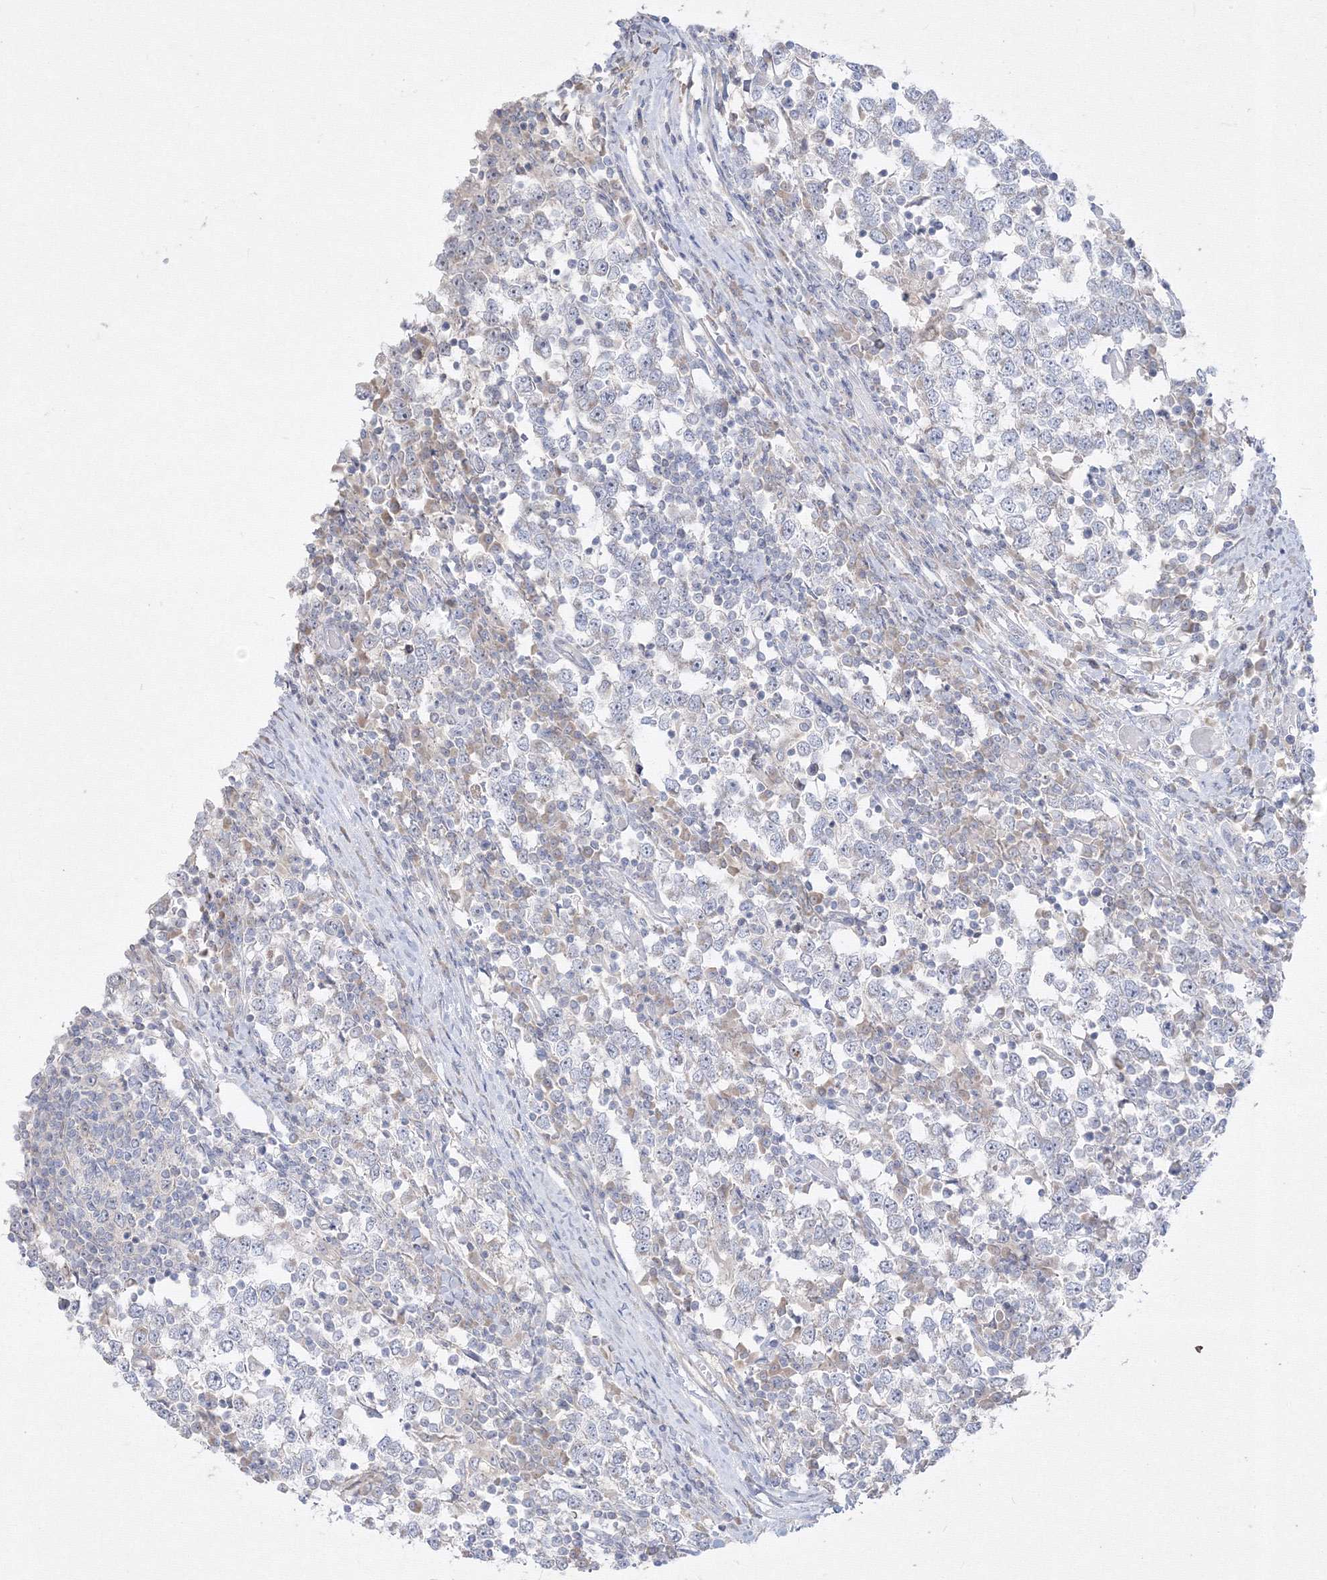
{"staining": {"intensity": "negative", "quantity": "none", "location": "none"}, "tissue": "testis cancer", "cell_type": "Tumor cells", "image_type": "cancer", "snomed": [{"axis": "morphology", "description": "Seminoma, NOS"}, {"axis": "topography", "description": "Testis"}], "caption": "An immunohistochemistry (IHC) photomicrograph of seminoma (testis) is shown. There is no staining in tumor cells of seminoma (testis). (DAB (3,3'-diaminobenzidine) IHC with hematoxylin counter stain).", "gene": "FBXL8", "patient": {"sex": "male", "age": 65}}